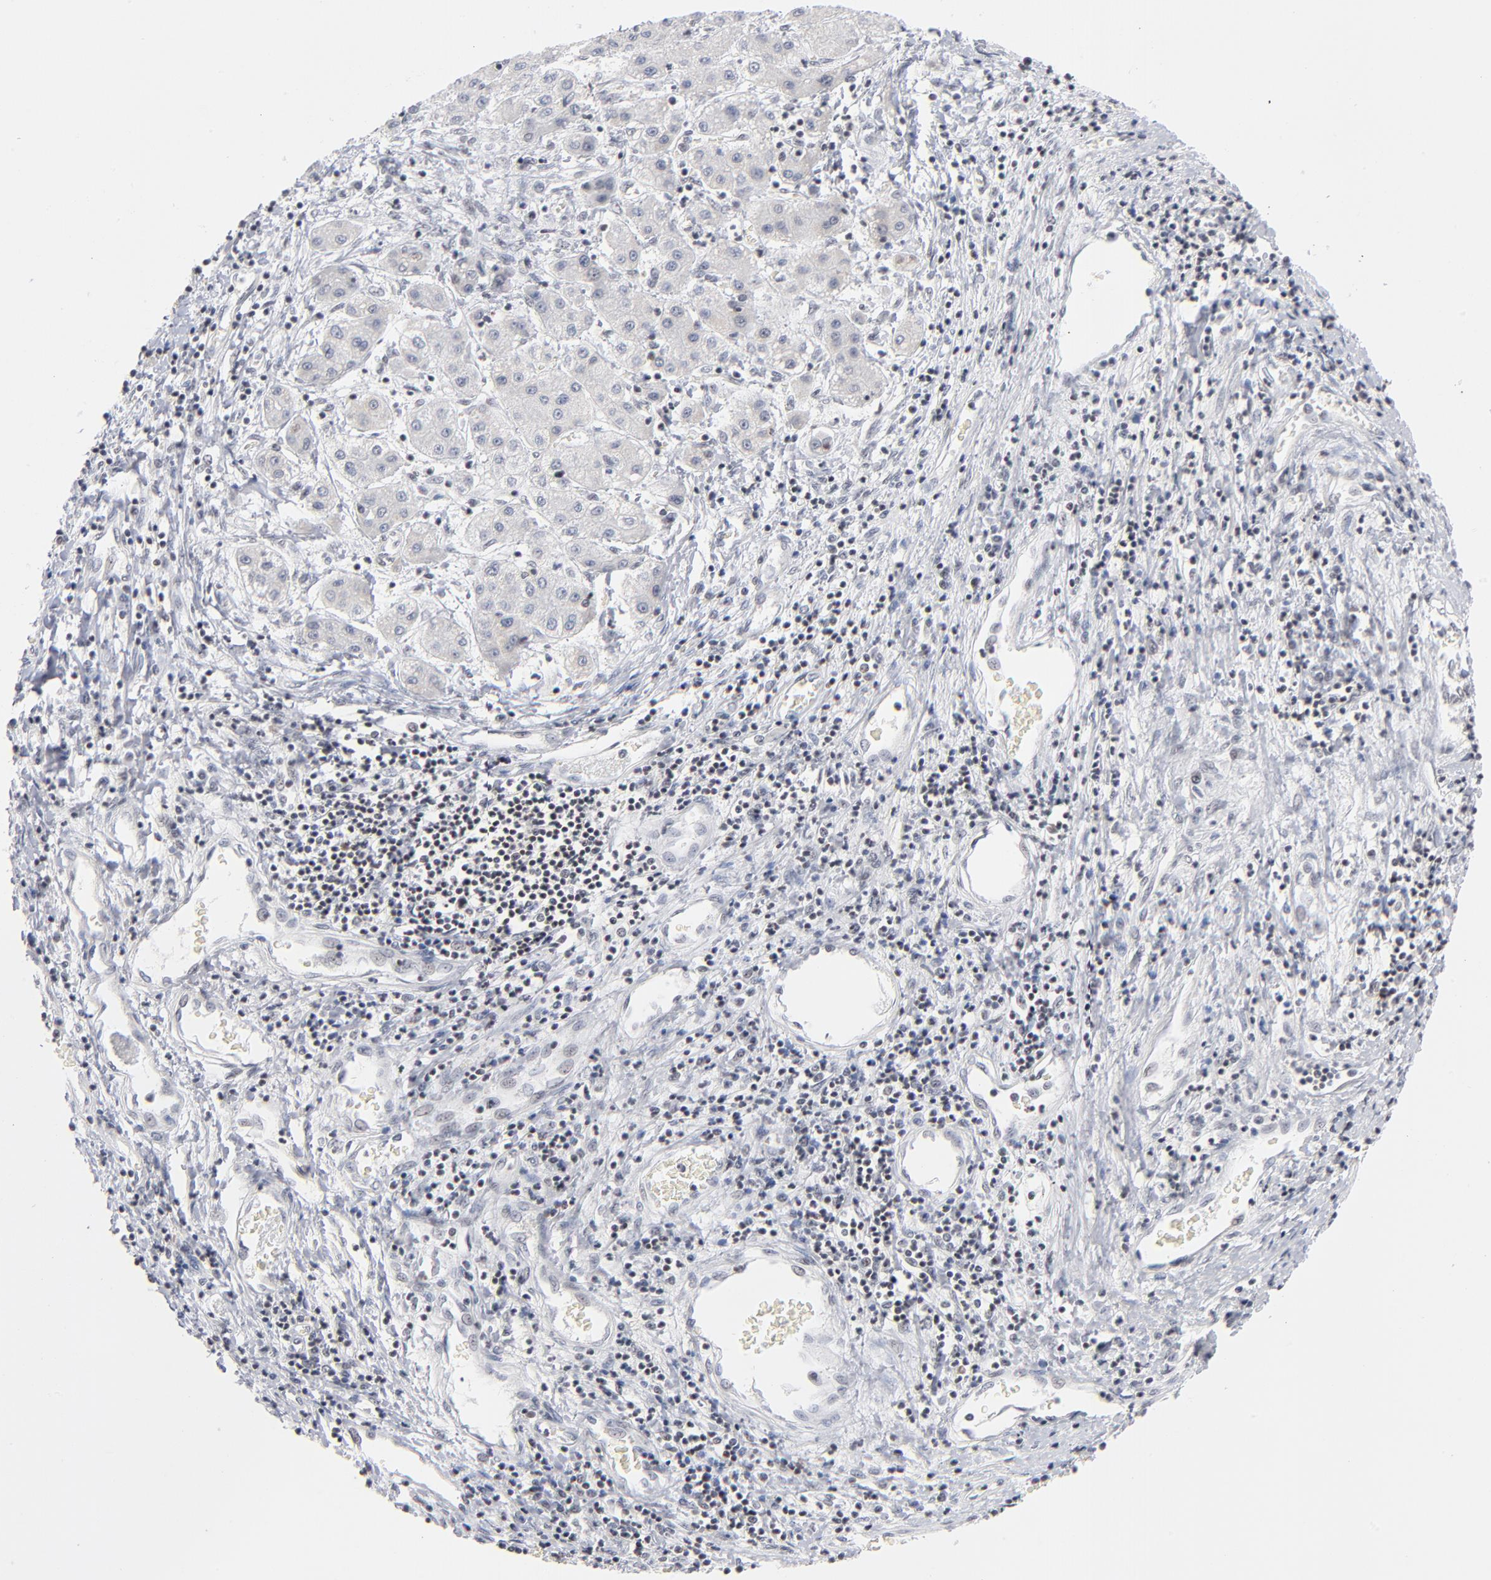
{"staining": {"intensity": "negative", "quantity": "none", "location": "none"}, "tissue": "liver cancer", "cell_type": "Tumor cells", "image_type": "cancer", "snomed": [{"axis": "morphology", "description": "Carcinoma, Hepatocellular, NOS"}, {"axis": "topography", "description": "Liver"}], "caption": "IHC of liver cancer demonstrates no positivity in tumor cells. Brightfield microscopy of IHC stained with DAB (brown) and hematoxylin (blue), captured at high magnification.", "gene": "ZNF143", "patient": {"sex": "male", "age": 24}}